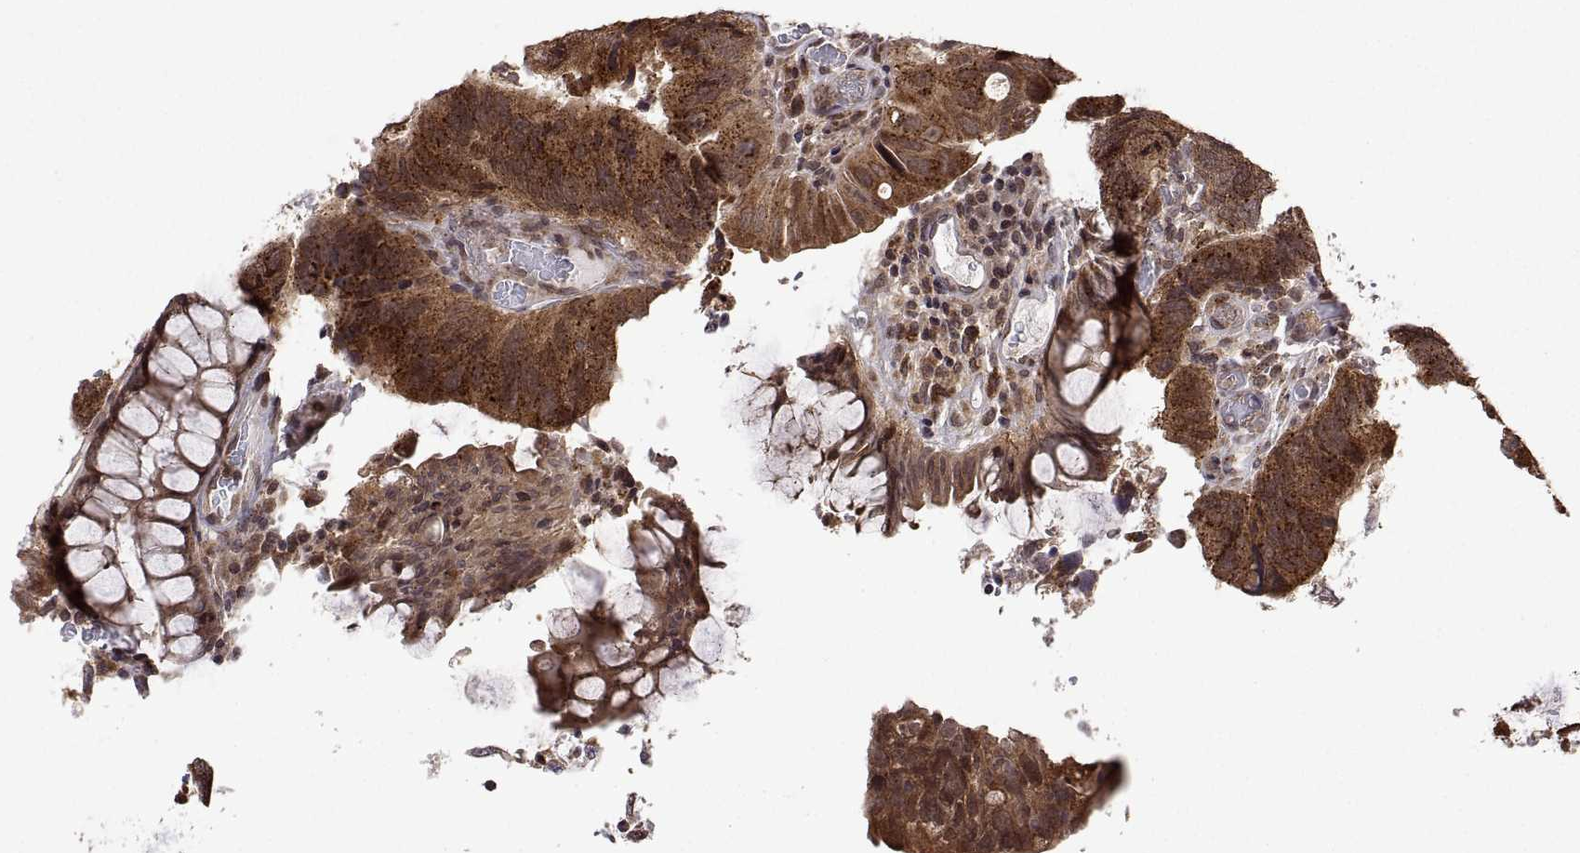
{"staining": {"intensity": "moderate", "quantity": ">75%", "location": "cytoplasmic/membranous"}, "tissue": "colorectal cancer", "cell_type": "Tumor cells", "image_type": "cancer", "snomed": [{"axis": "morphology", "description": "Adenocarcinoma, NOS"}, {"axis": "topography", "description": "Colon"}], "caption": "This is a micrograph of immunohistochemistry staining of colorectal adenocarcinoma, which shows moderate positivity in the cytoplasmic/membranous of tumor cells.", "gene": "ZNRF2", "patient": {"sex": "female", "age": 67}}